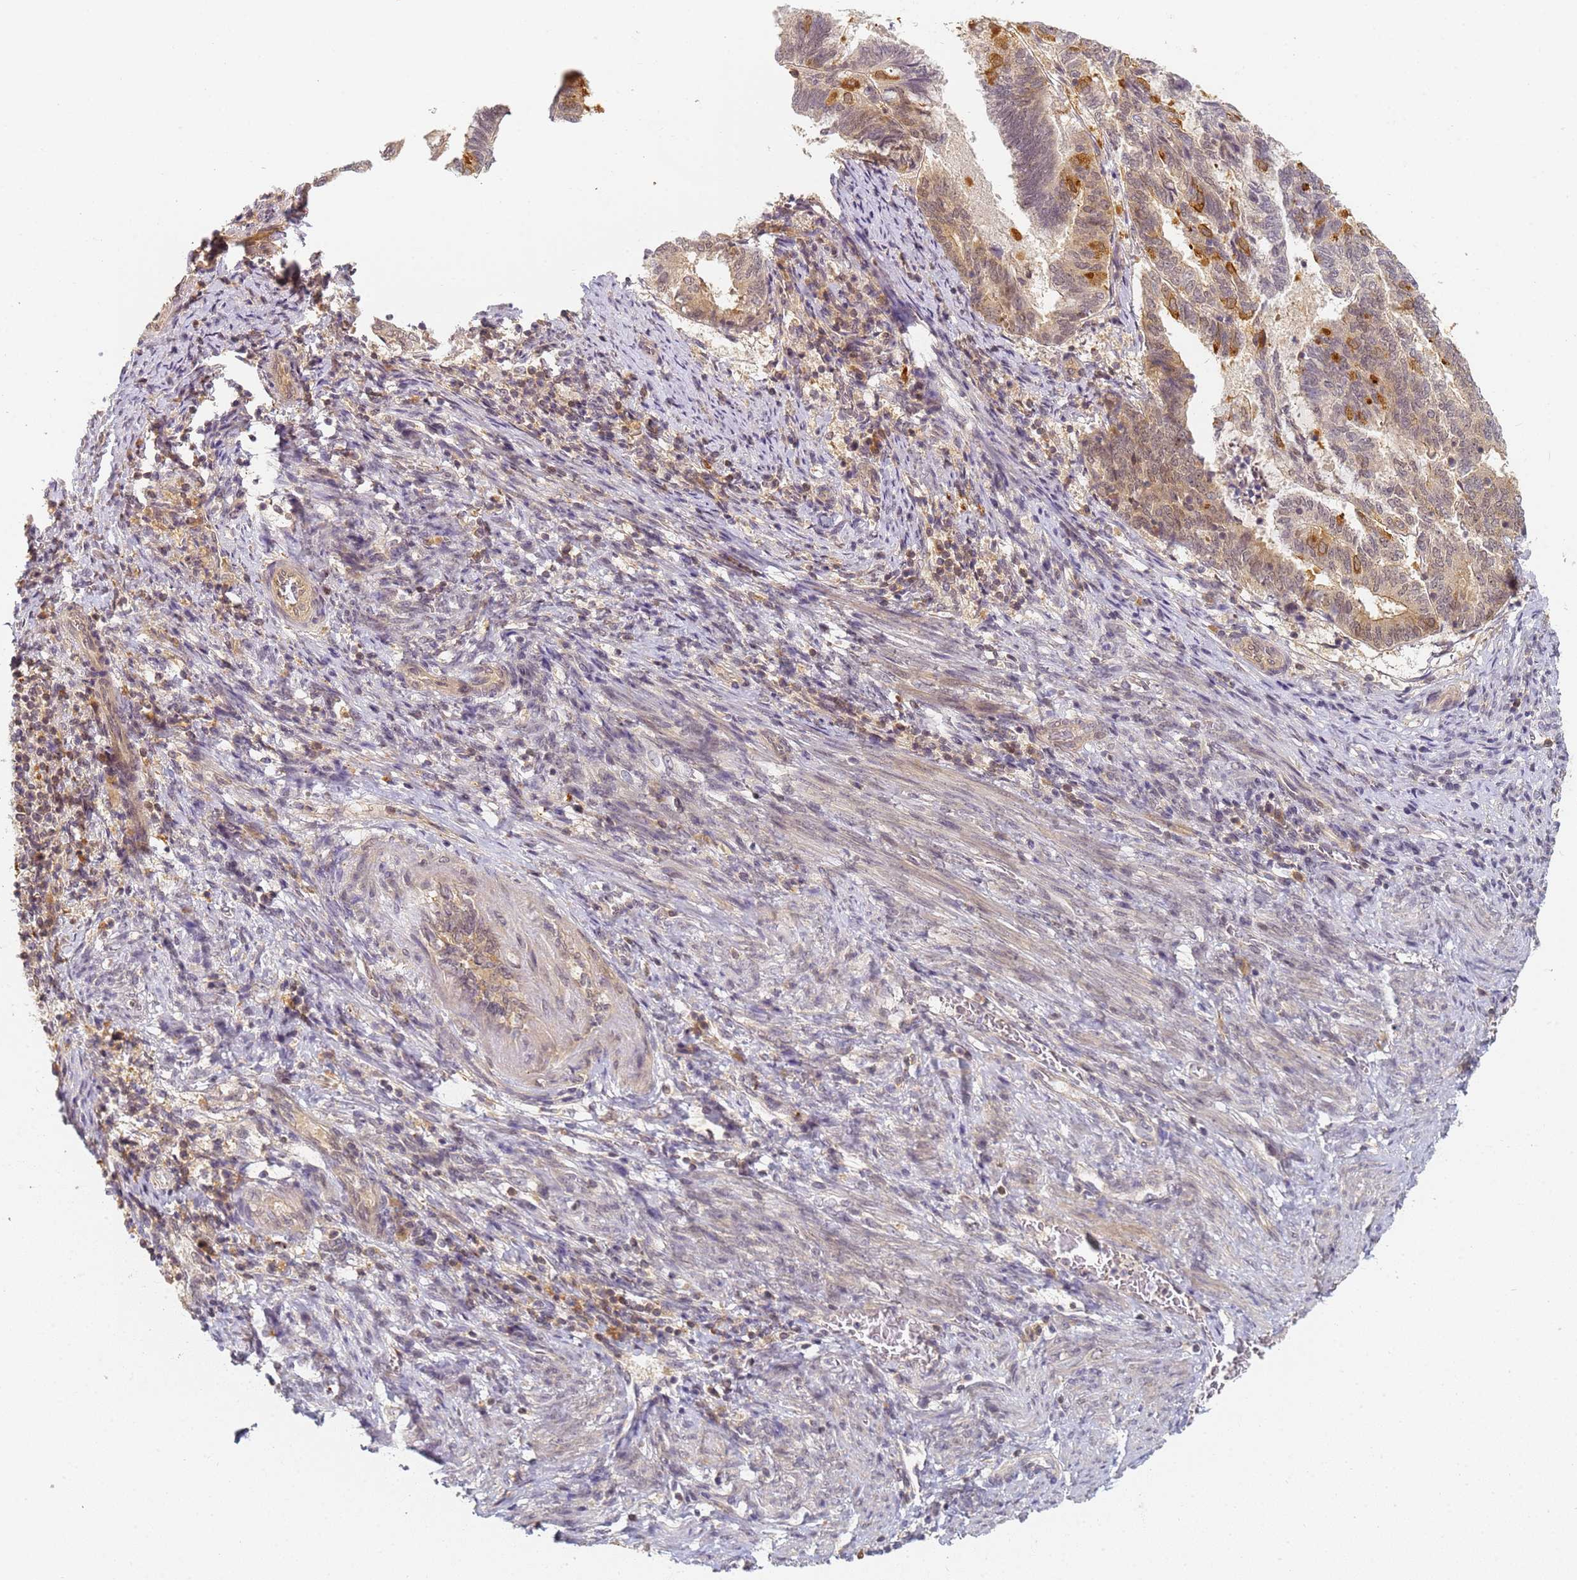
{"staining": {"intensity": "moderate", "quantity": "<25%", "location": "cytoplasmic/membranous"}, "tissue": "endometrial cancer", "cell_type": "Tumor cells", "image_type": "cancer", "snomed": [{"axis": "morphology", "description": "Adenocarcinoma, NOS"}, {"axis": "topography", "description": "Endometrium"}], "caption": "Immunohistochemical staining of endometrial cancer shows low levels of moderate cytoplasmic/membranous protein positivity in approximately <25% of tumor cells. (DAB (3,3'-diaminobenzidine) IHC with brightfield microscopy, high magnification).", "gene": "HMCES", "patient": {"sex": "female", "age": 80}}